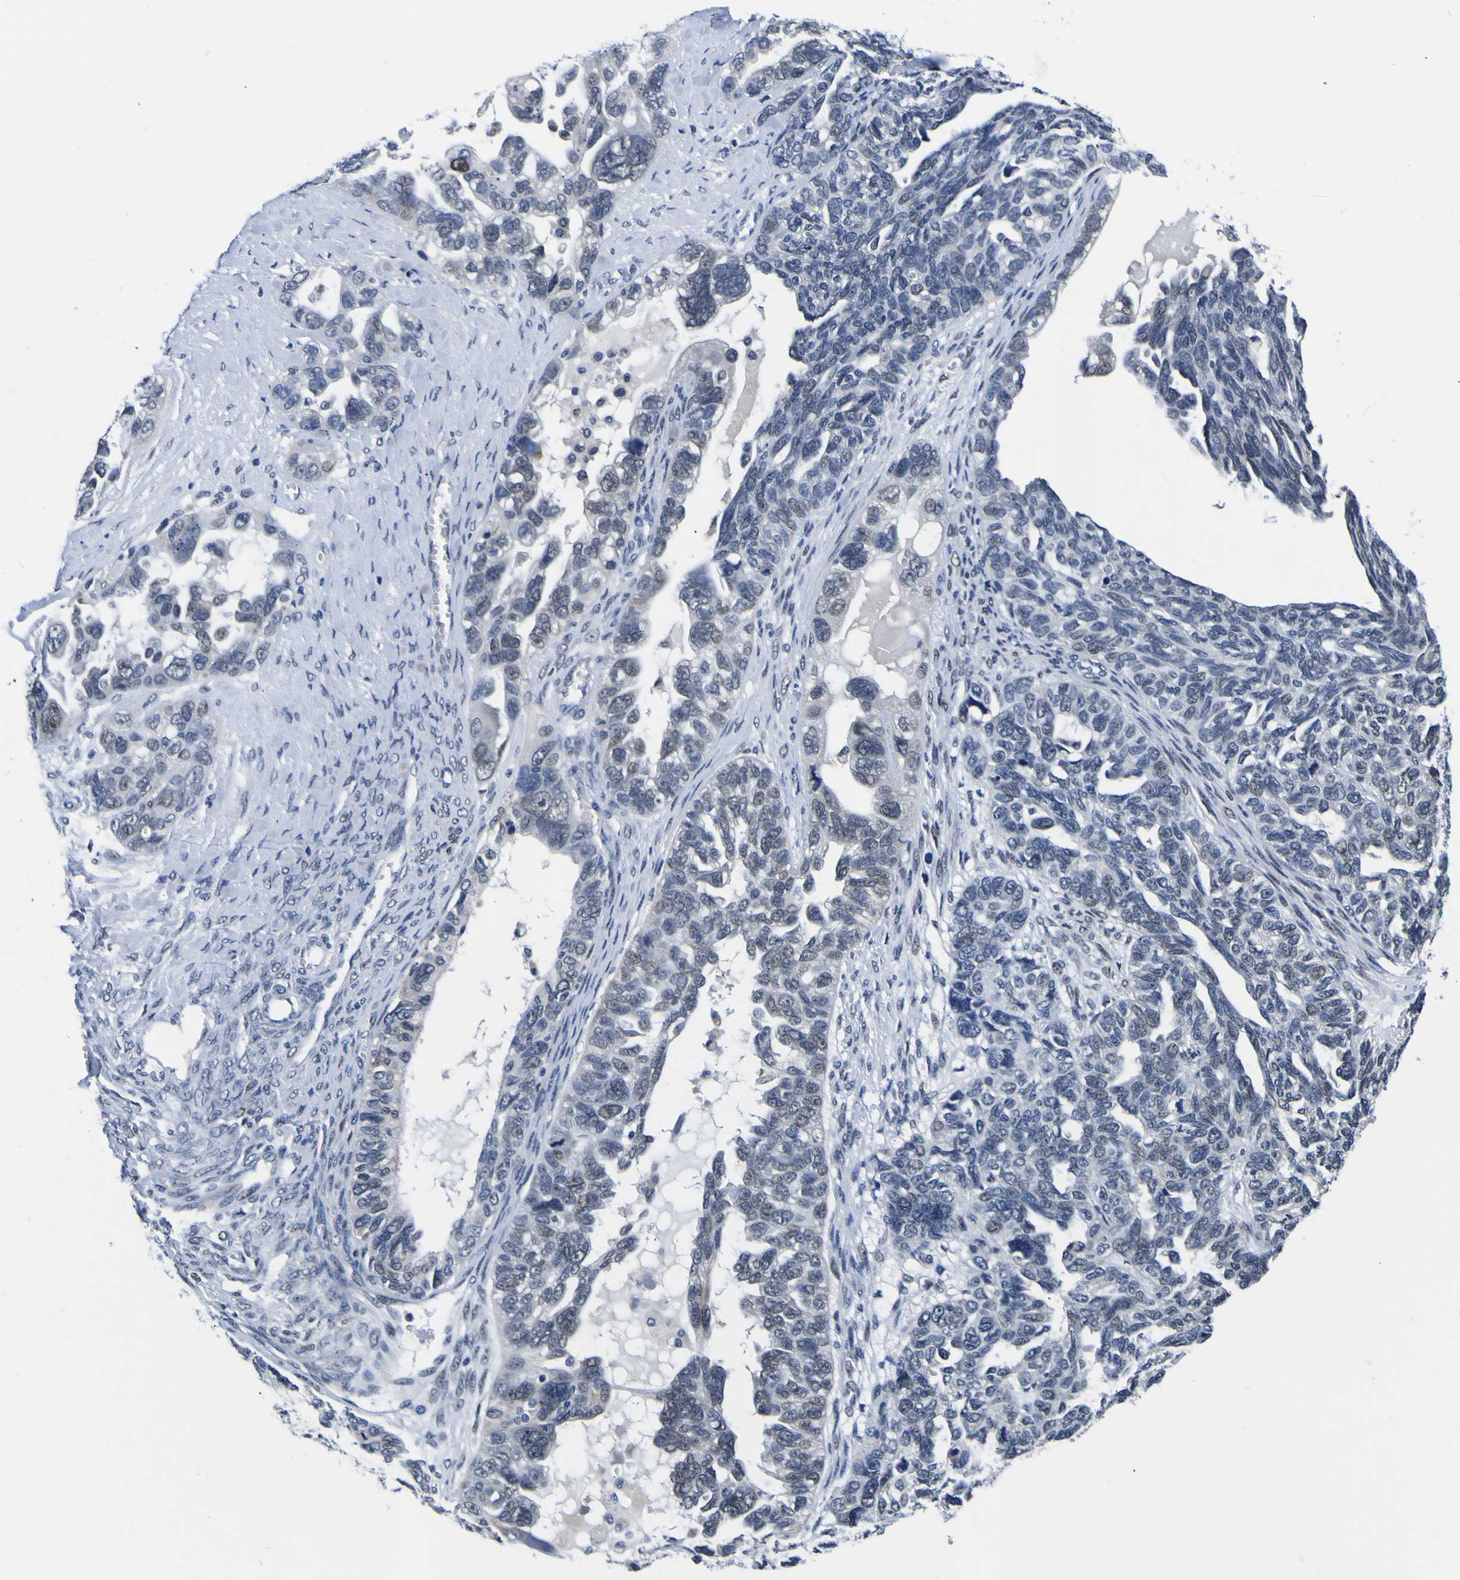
{"staining": {"intensity": "negative", "quantity": "none", "location": "none"}, "tissue": "ovarian cancer", "cell_type": "Tumor cells", "image_type": "cancer", "snomed": [{"axis": "morphology", "description": "Cystadenocarcinoma, serous, NOS"}, {"axis": "topography", "description": "Ovary"}], "caption": "Micrograph shows no significant protein staining in tumor cells of serous cystadenocarcinoma (ovarian). (Stains: DAB IHC with hematoxylin counter stain, Microscopy: brightfield microscopy at high magnification).", "gene": "IGFLR1", "patient": {"sex": "female", "age": 79}}